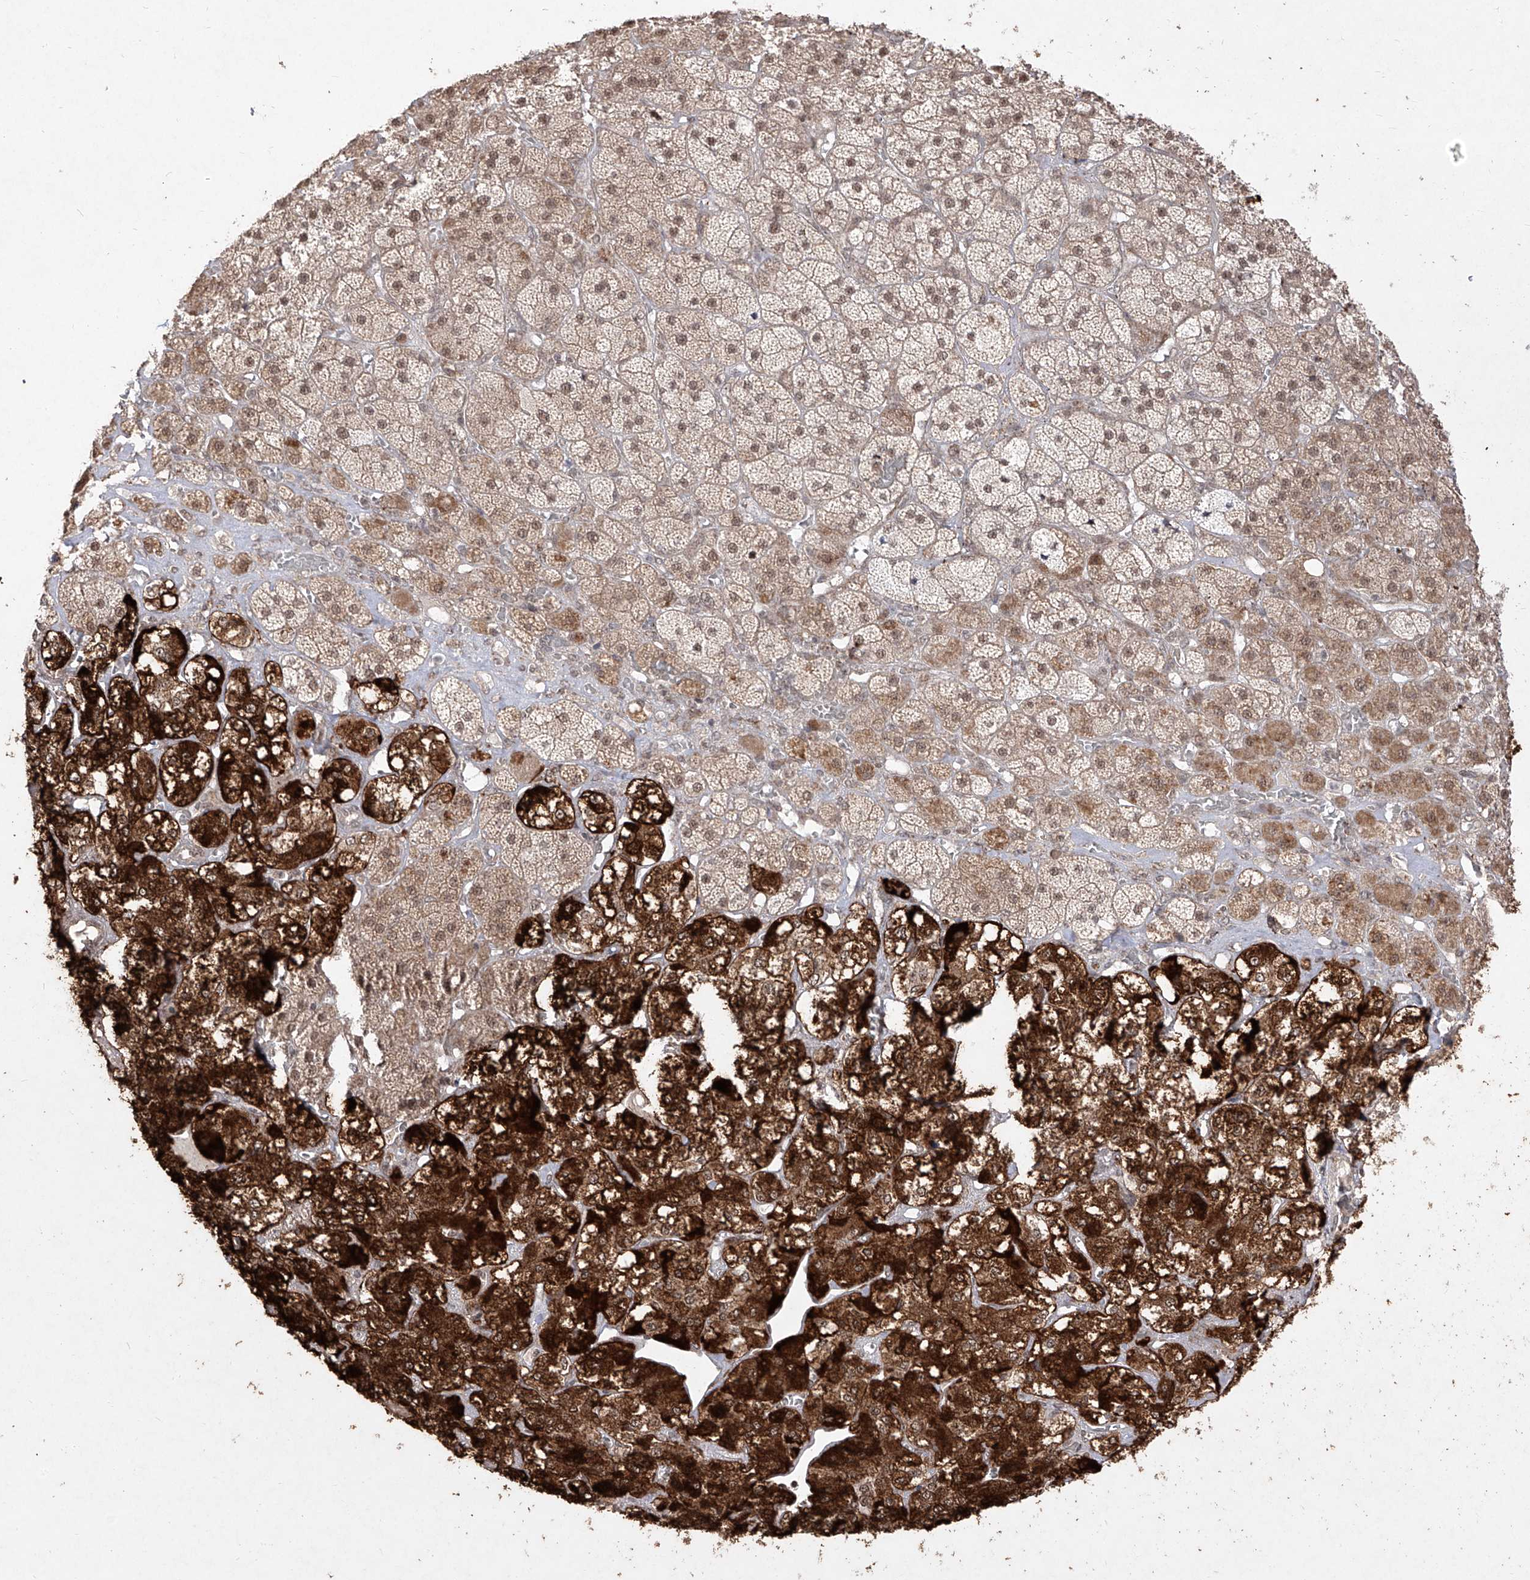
{"staining": {"intensity": "strong", "quantity": "25%-75%", "location": "cytoplasmic/membranous,nuclear"}, "tissue": "adrenal gland", "cell_type": "Glandular cells", "image_type": "normal", "snomed": [{"axis": "morphology", "description": "Normal tissue, NOS"}, {"axis": "topography", "description": "Adrenal gland"}], "caption": "Benign adrenal gland demonstrates strong cytoplasmic/membranous,nuclear staining in about 25%-75% of glandular cells, visualized by immunohistochemistry.", "gene": "SNRNP27", "patient": {"sex": "male", "age": 57}}